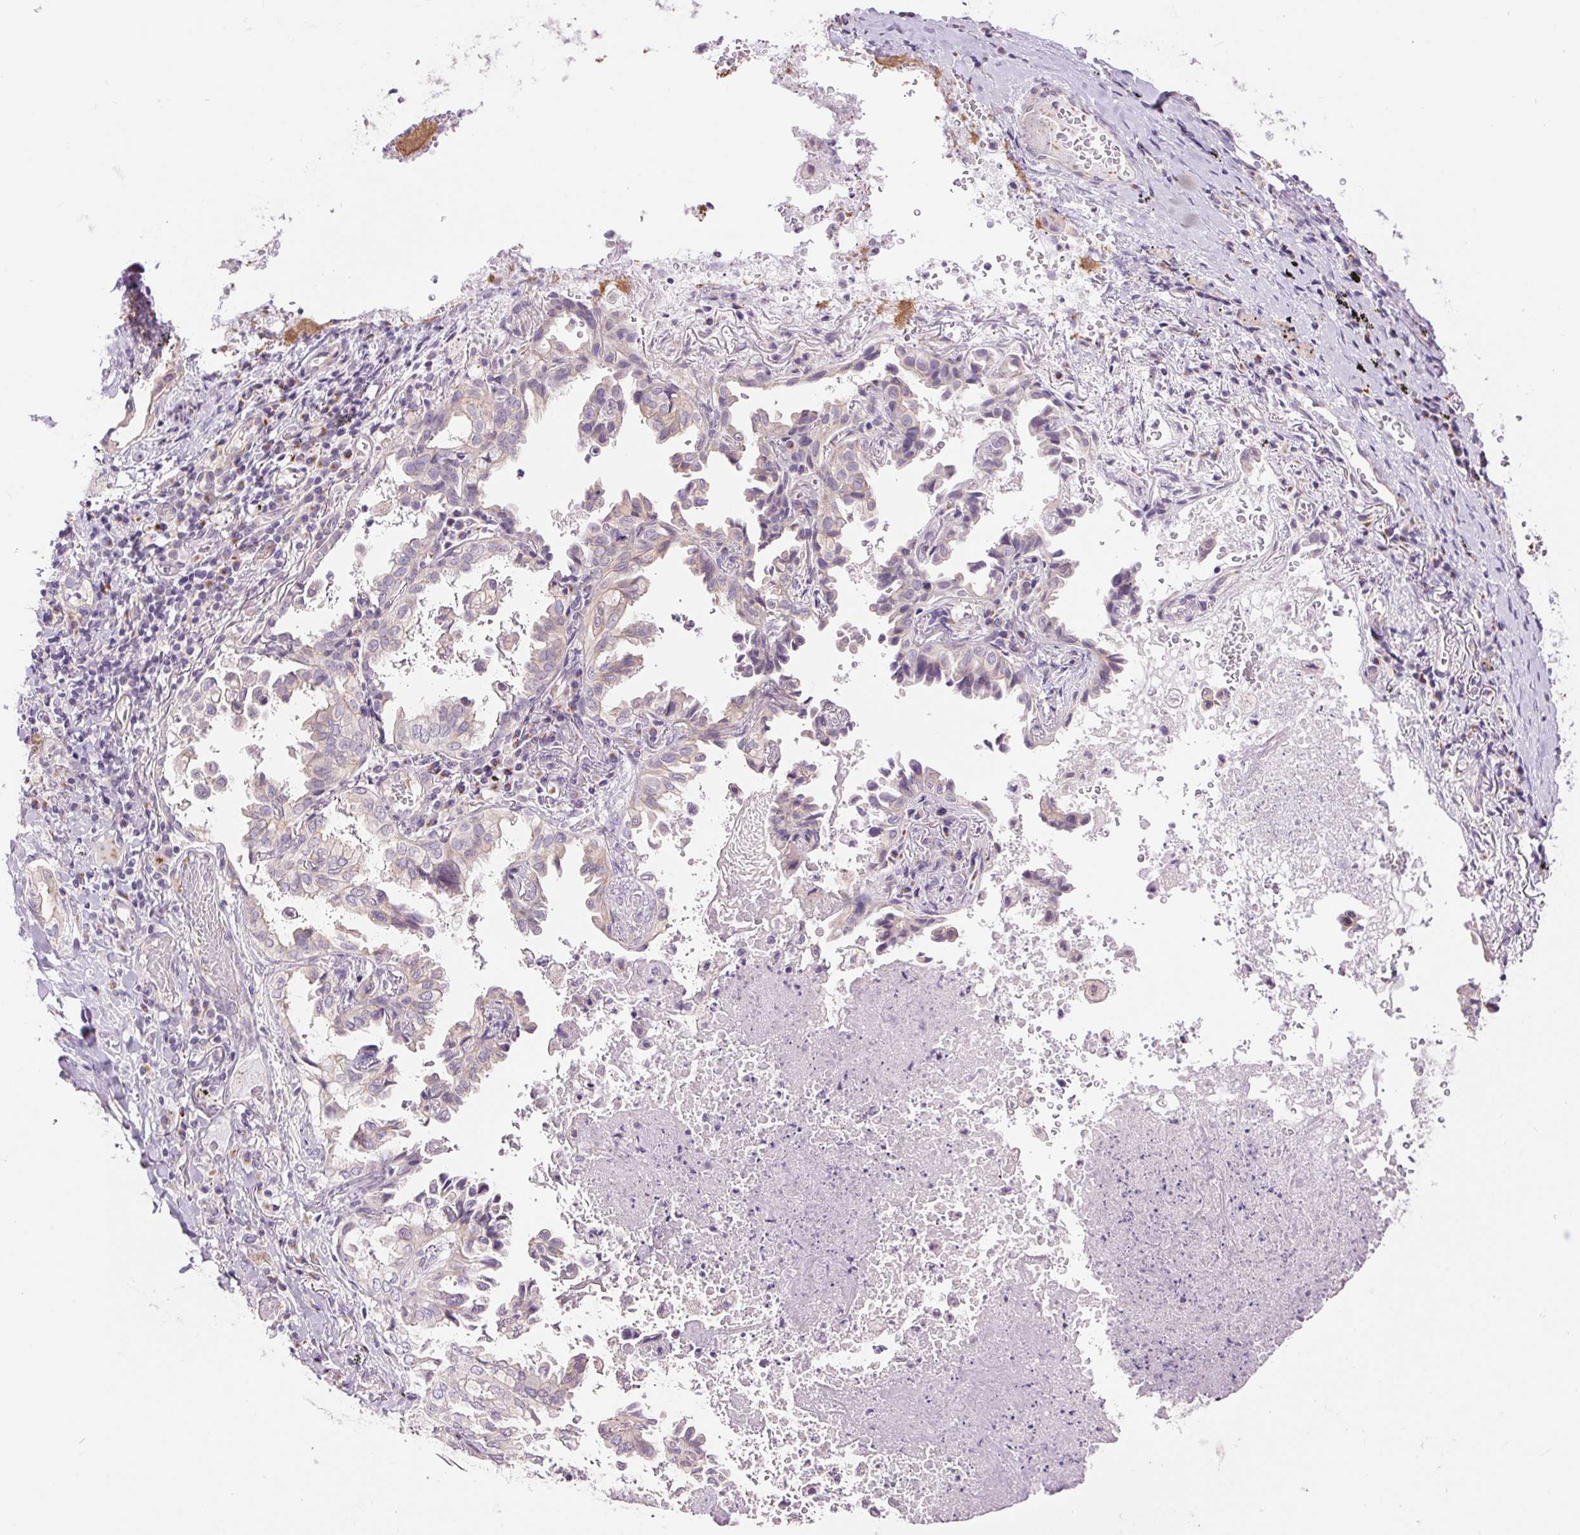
{"staining": {"intensity": "negative", "quantity": "none", "location": "none"}, "tissue": "lung cancer", "cell_type": "Tumor cells", "image_type": "cancer", "snomed": [{"axis": "morphology", "description": "Aneuploidy"}, {"axis": "morphology", "description": "Adenocarcinoma, NOS"}, {"axis": "morphology", "description": "Adenocarcinoma, metastatic, NOS"}, {"axis": "topography", "description": "Lymph node"}, {"axis": "topography", "description": "Lung"}], "caption": "This is an IHC histopathology image of human adenocarcinoma (lung). There is no expression in tumor cells.", "gene": "CTNNA3", "patient": {"sex": "female", "age": 48}}